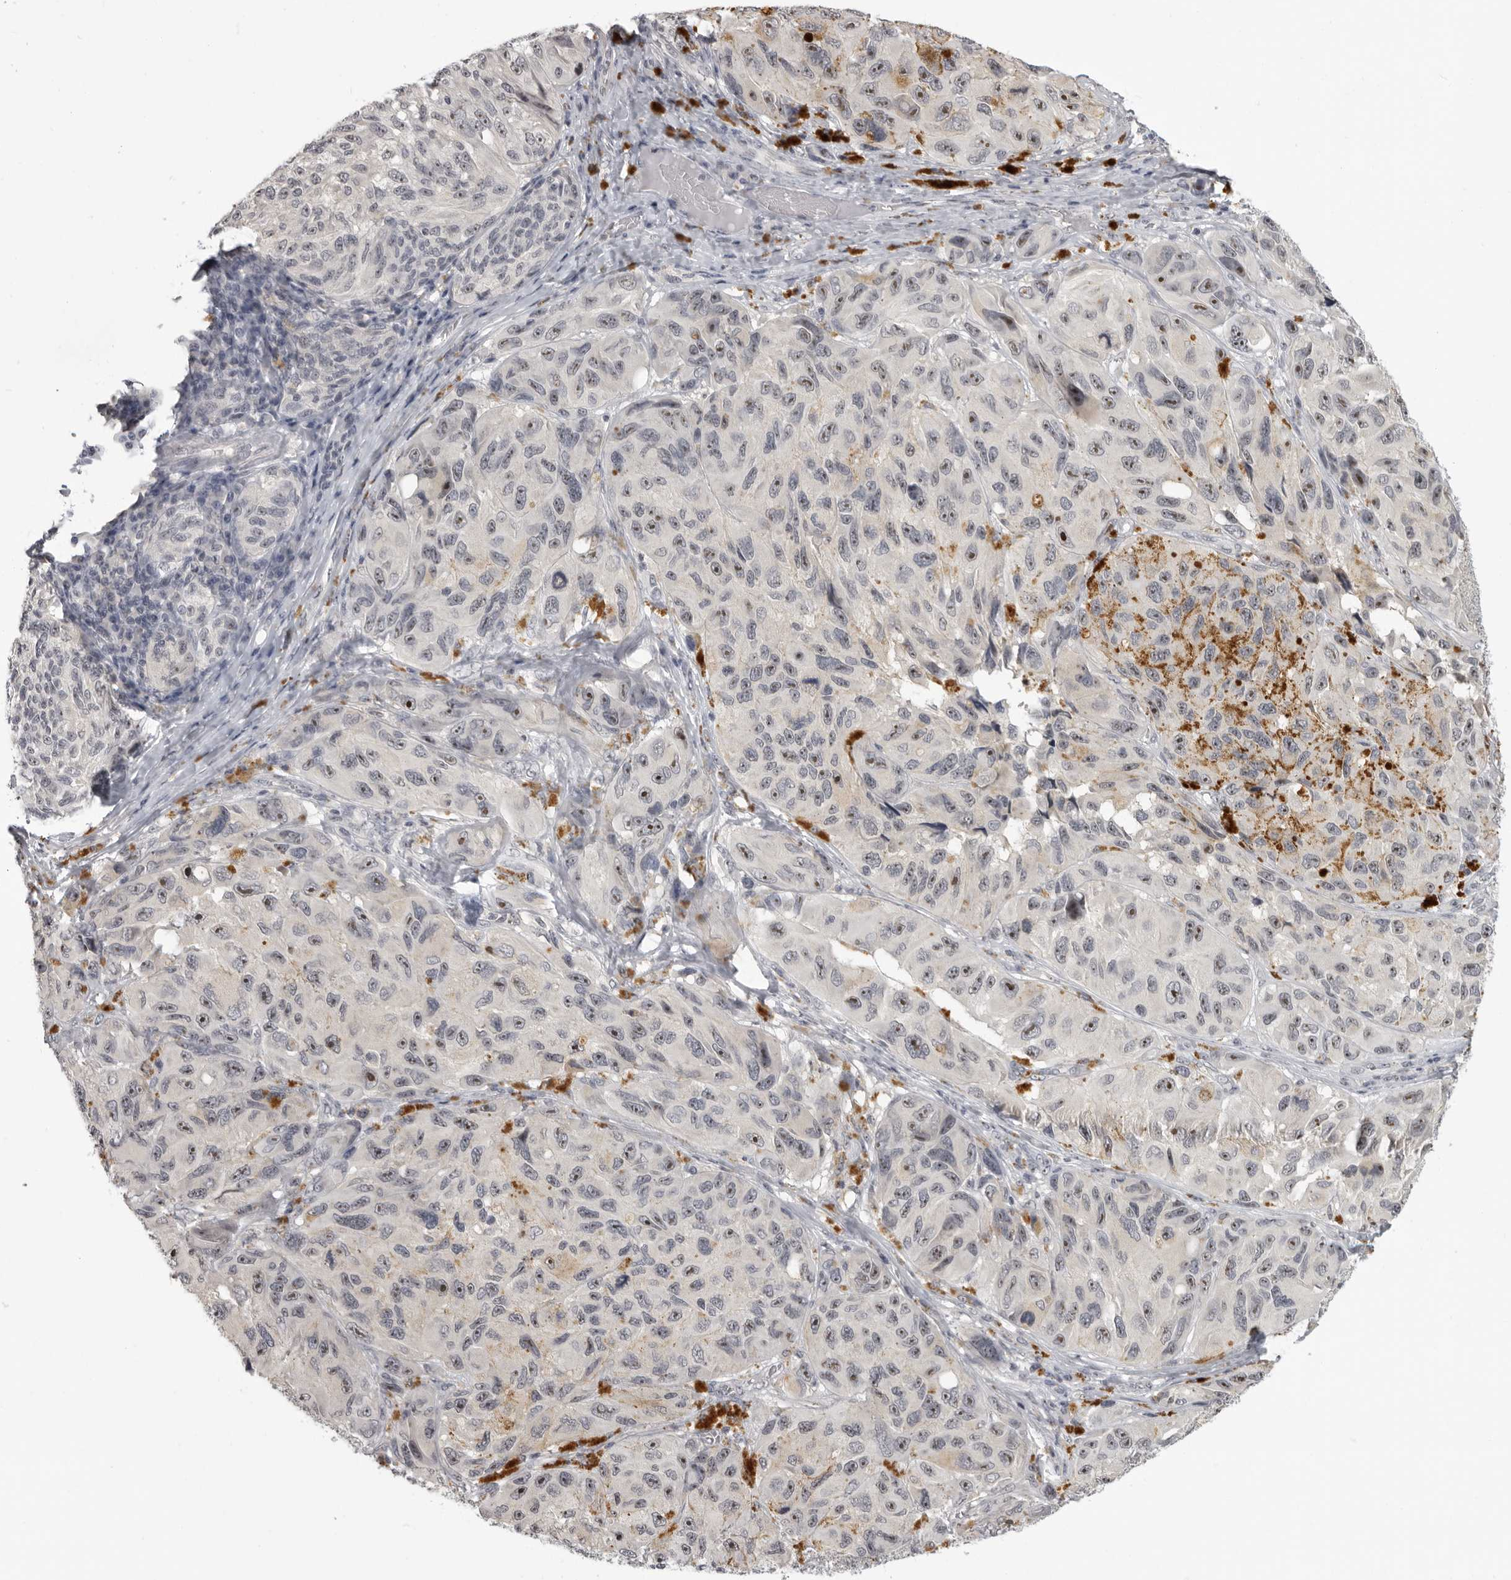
{"staining": {"intensity": "negative", "quantity": "none", "location": "none"}, "tissue": "melanoma", "cell_type": "Tumor cells", "image_type": "cancer", "snomed": [{"axis": "morphology", "description": "Malignant melanoma, NOS"}, {"axis": "topography", "description": "Skin"}], "caption": "There is no significant expression in tumor cells of melanoma.", "gene": "MRTO4", "patient": {"sex": "female", "age": 73}}